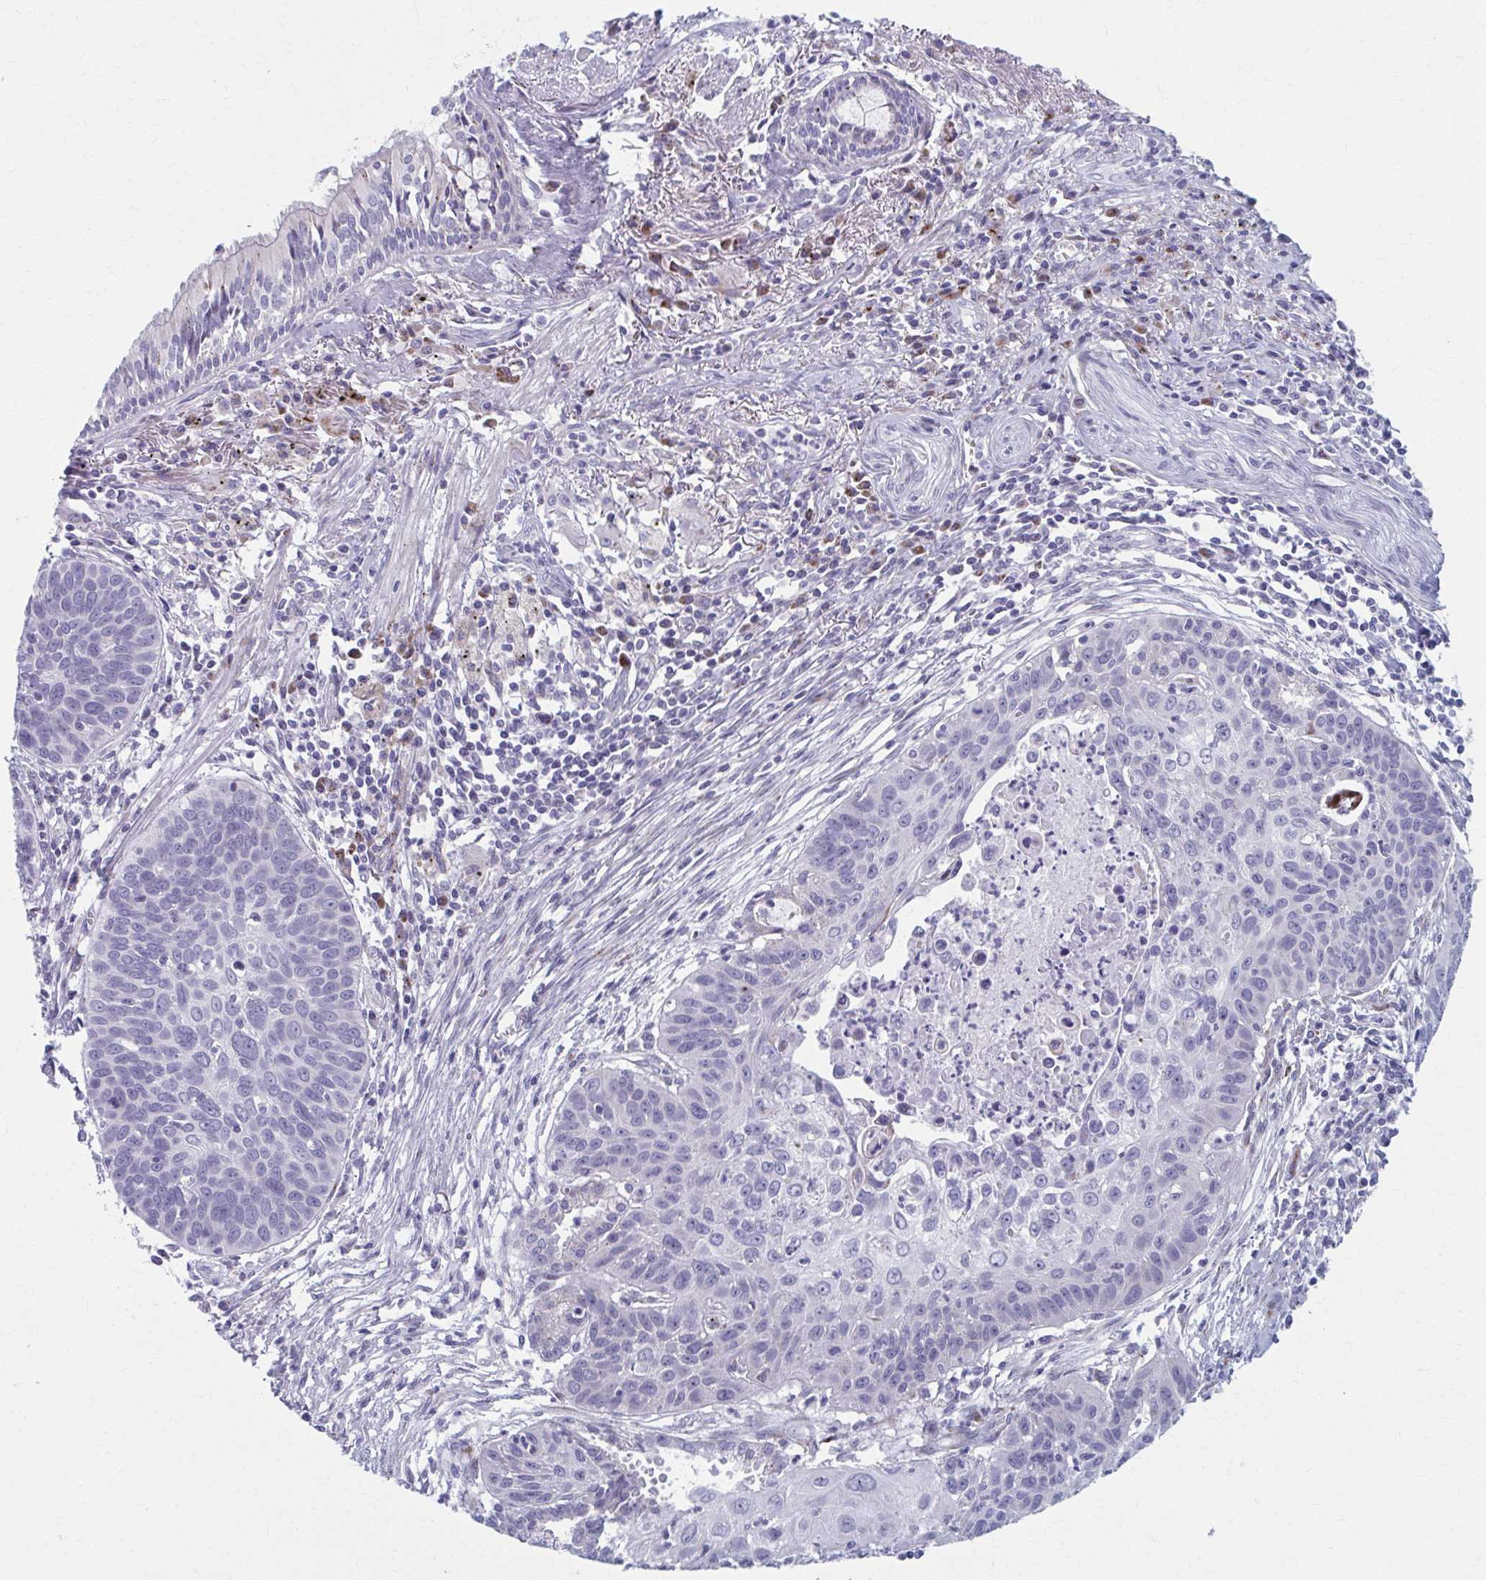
{"staining": {"intensity": "negative", "quantity": "none", "location": "none"}, "tissue": "lung cancer", "cell_type": "Tumor cells", "image_type": "cancer", "snomed": [{"axis": "morphology", "description": "Squamous cell carcinoma, NOS"}, {"axis": "topography", "description": "Lung"}], "caption": "The histopathology image shows no staining of tumor cells in lung cancer.", "gene": "OLFM2", "patient": {"sex": "male", "age": 71}}